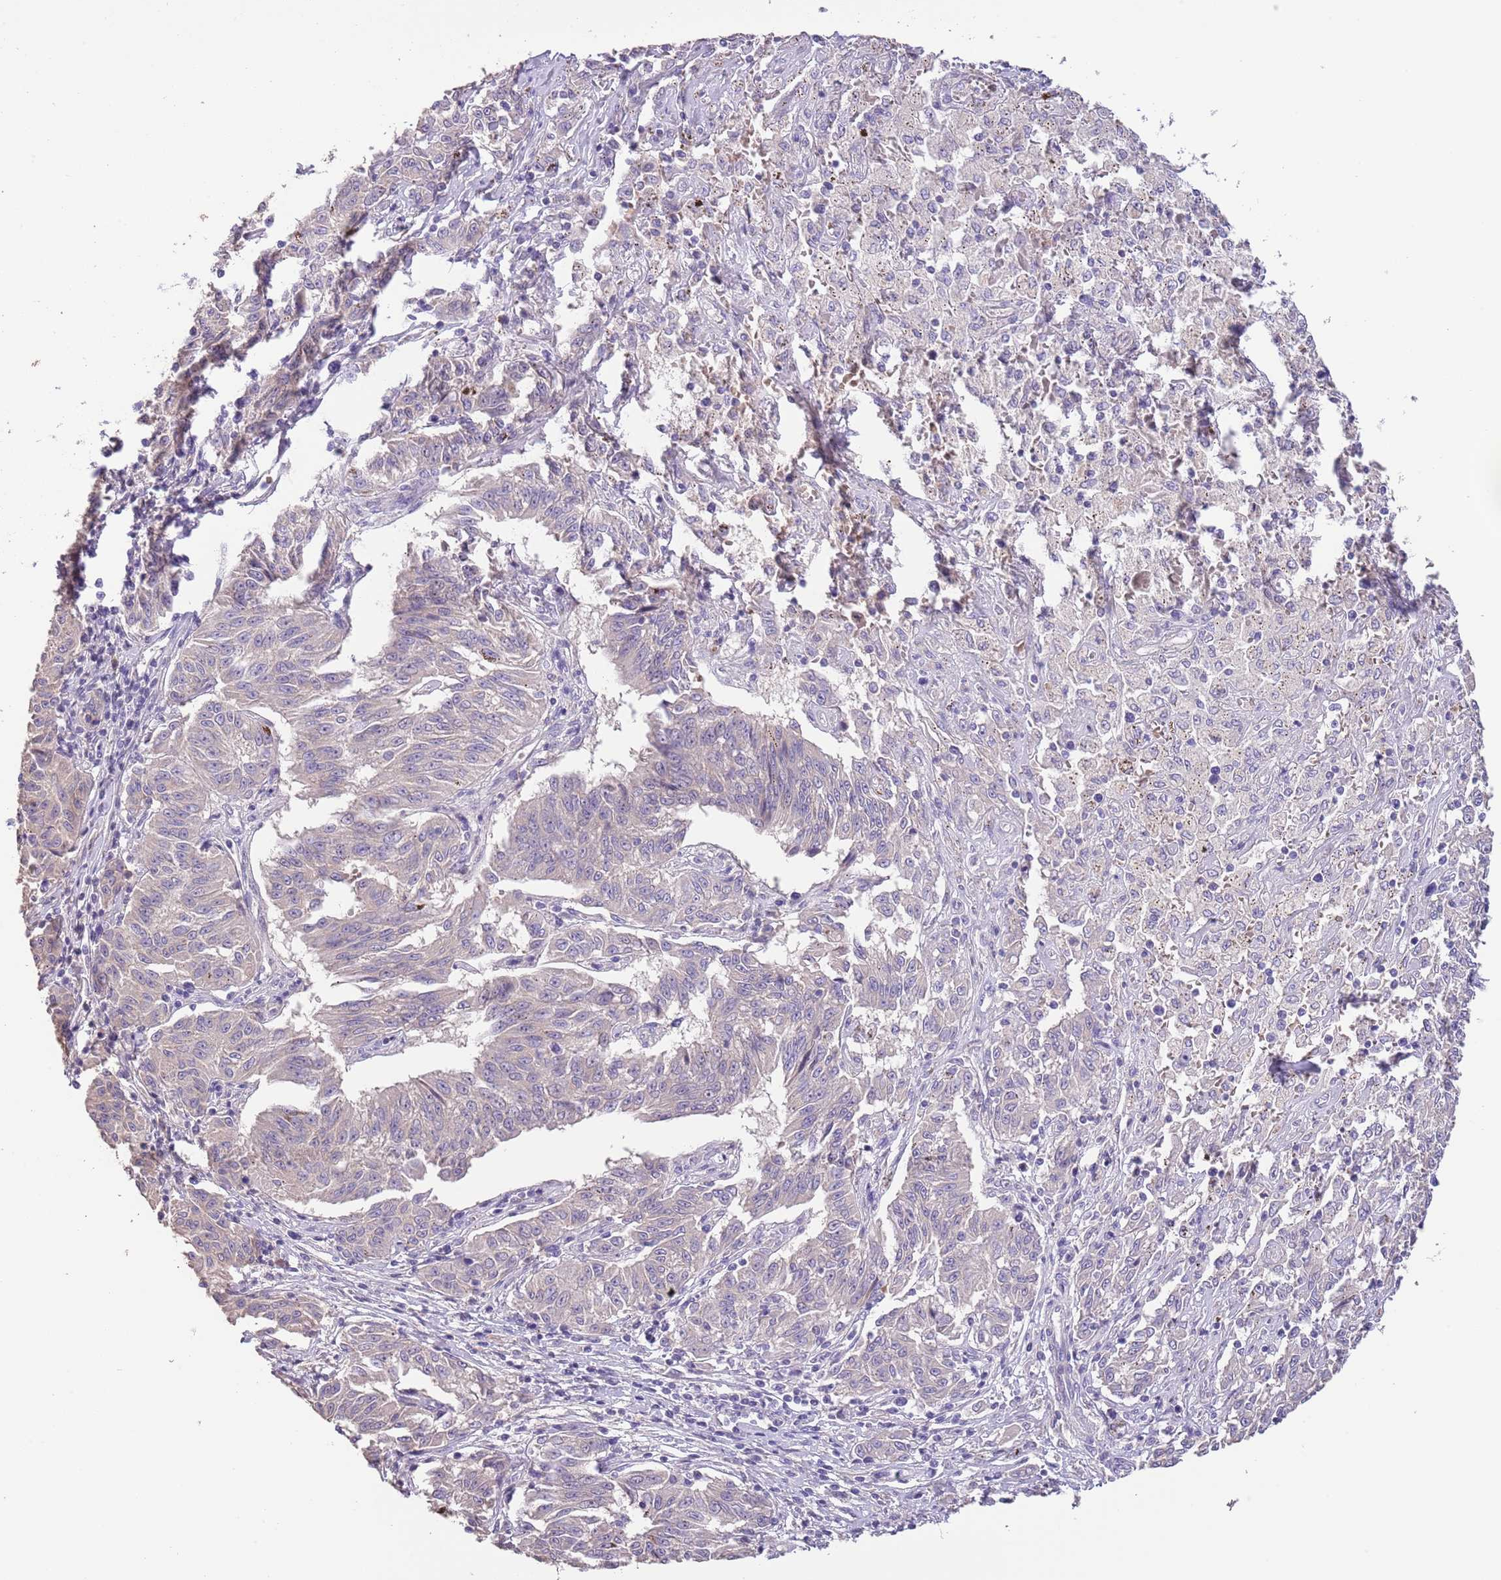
{"staining": {"intensity": "negative", "quantity": "none", "location": "none"}, "tissue": "melanoma", "cell_type": "Tumor cells", "image_type": "cancer", "snomed": [{"axis": "morphology", "description": "Malignant melanoma, NOS"}, {"axis": "topography", "description": "Skin"}], "caption": "IHC histopathology image of human malignant melanoma stained for a protein (brown), which exhibits no positivity in tumor cells.", "gene": "ZNF658", "patient": {"sex": "female", "age": 72}}